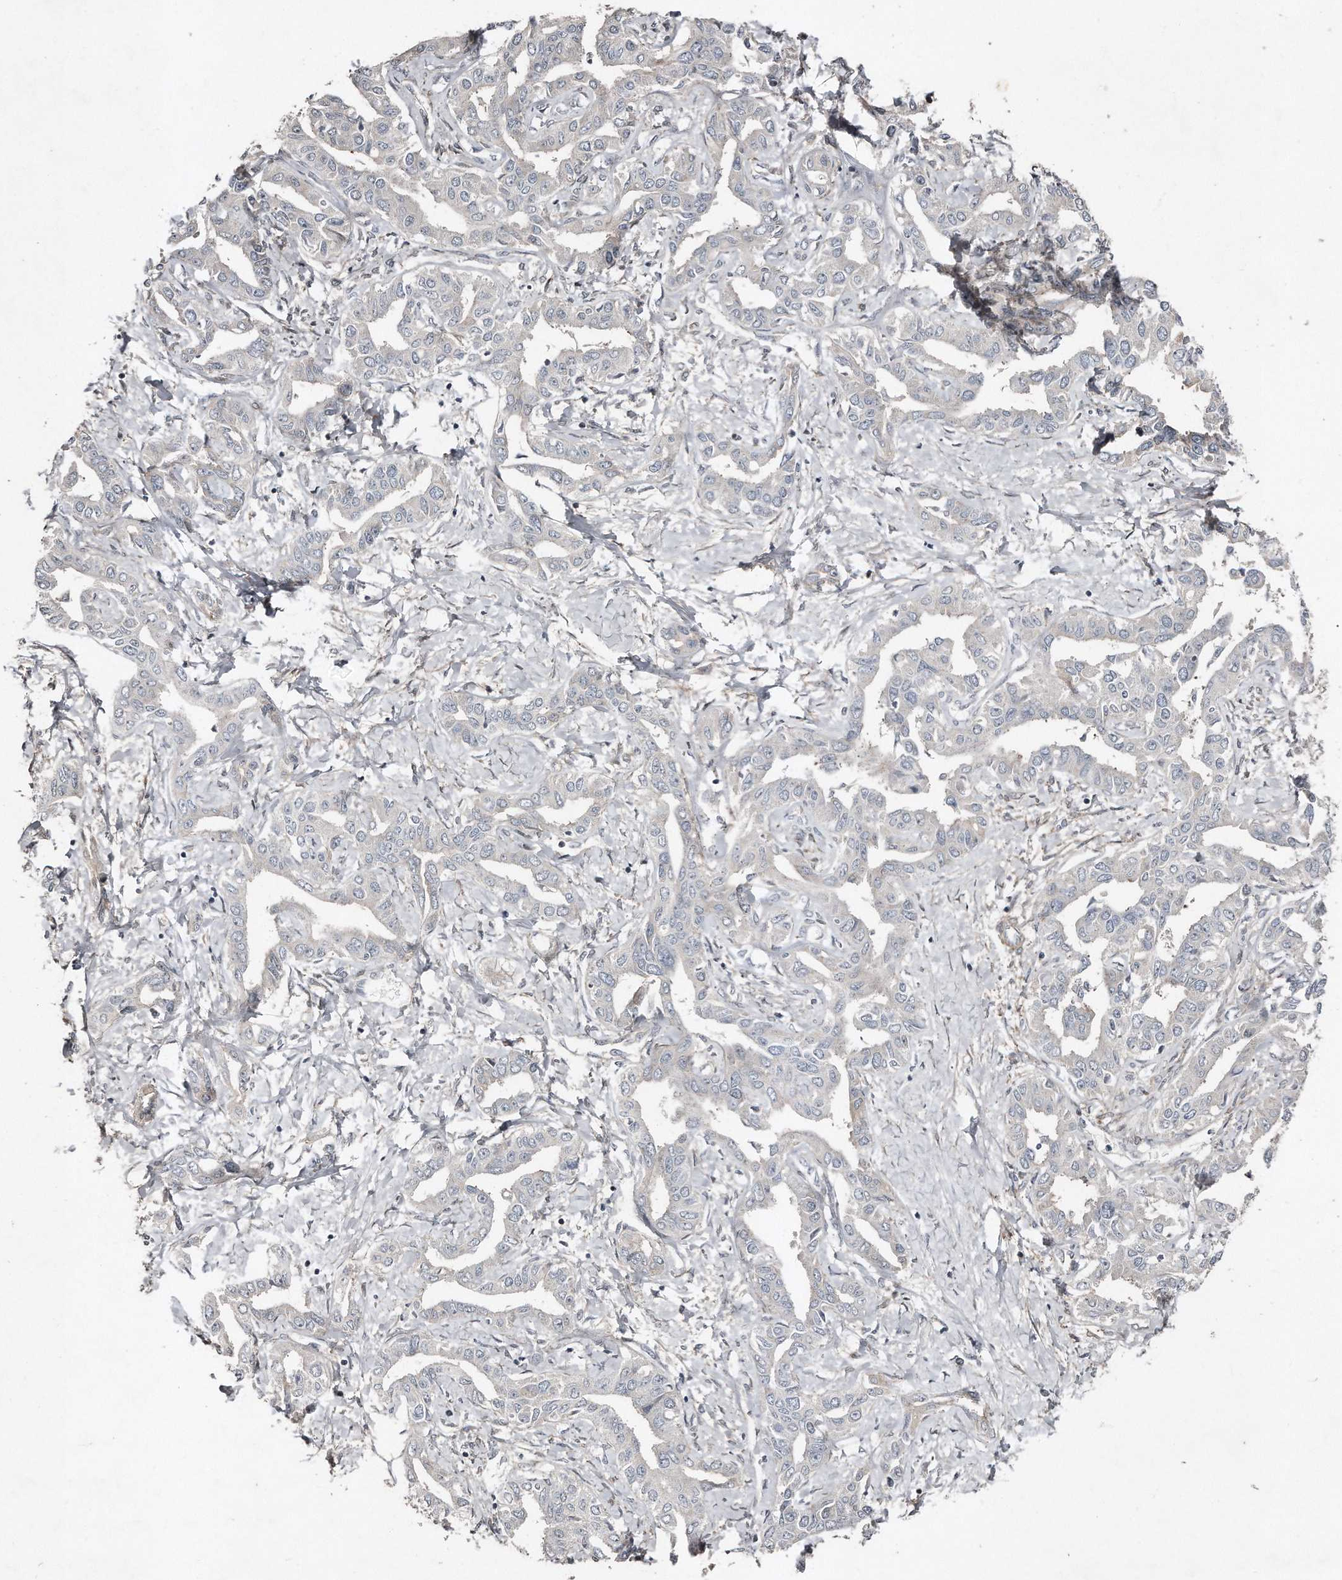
{"staining": {"intensity": "negative", "quantity": "none", "location": "none"}, "tissue": "liver cancer", "cell_type": "Tumor cells", "image_type": "cancer", "snomed": [{"axis": "morphology", "description": "Cholangiocarcinoma"}, {"axis": "topography", "description": "Liver"}], "caption": "Immunohistochemistry (IHC) image of human liver cholangiocarcinoma stained for a protein (brown), which displays no expression in tumor cells. (DAB immunohistochemistry, high magnification).", "gene": "SNAP47", "patient": {"sex": "male", "age": 59}}